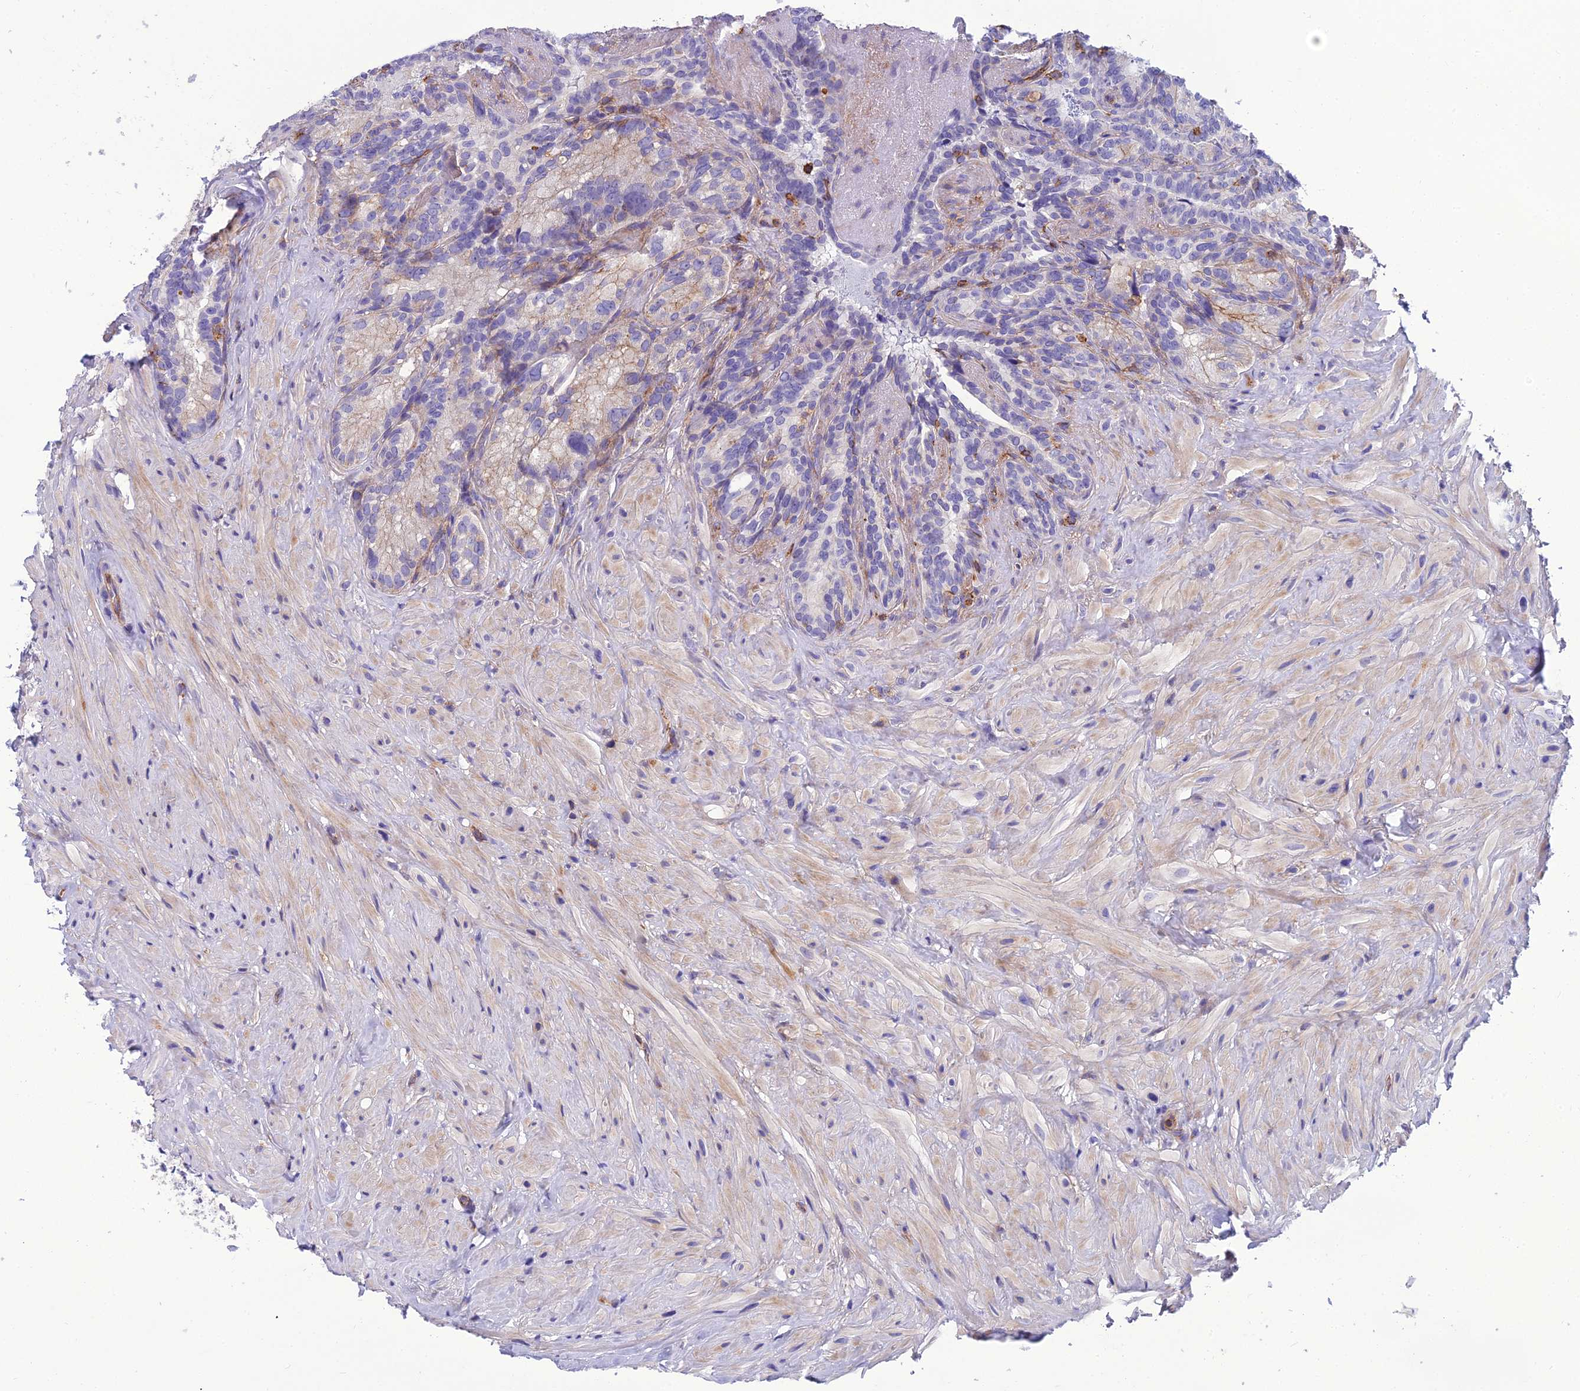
{"staining": {"intensity": "negative", "quantity": "none", "location": "none"}, "tissue": "seminal vesicle", "cell_type": "Glandular cells", "image_type": "normal", "snomed": [{"axis": "morphology", "description": "Normal tissue, NOS"}, {"axis": "topography", "description": "Seminal veicle"}], "caption": "Protein analysis of benign seminal vesicle reveals no significant positivity in glandular cells. Brightfield microscopy of immunohistochemistry (IHC) stained with DAB (3,3'-diaminobenzidine) (brown) and hematoxylin (blue), captured at high magnification.", "gene": "PPP1R18", "patient": {"sex": "male", "age": 62}}